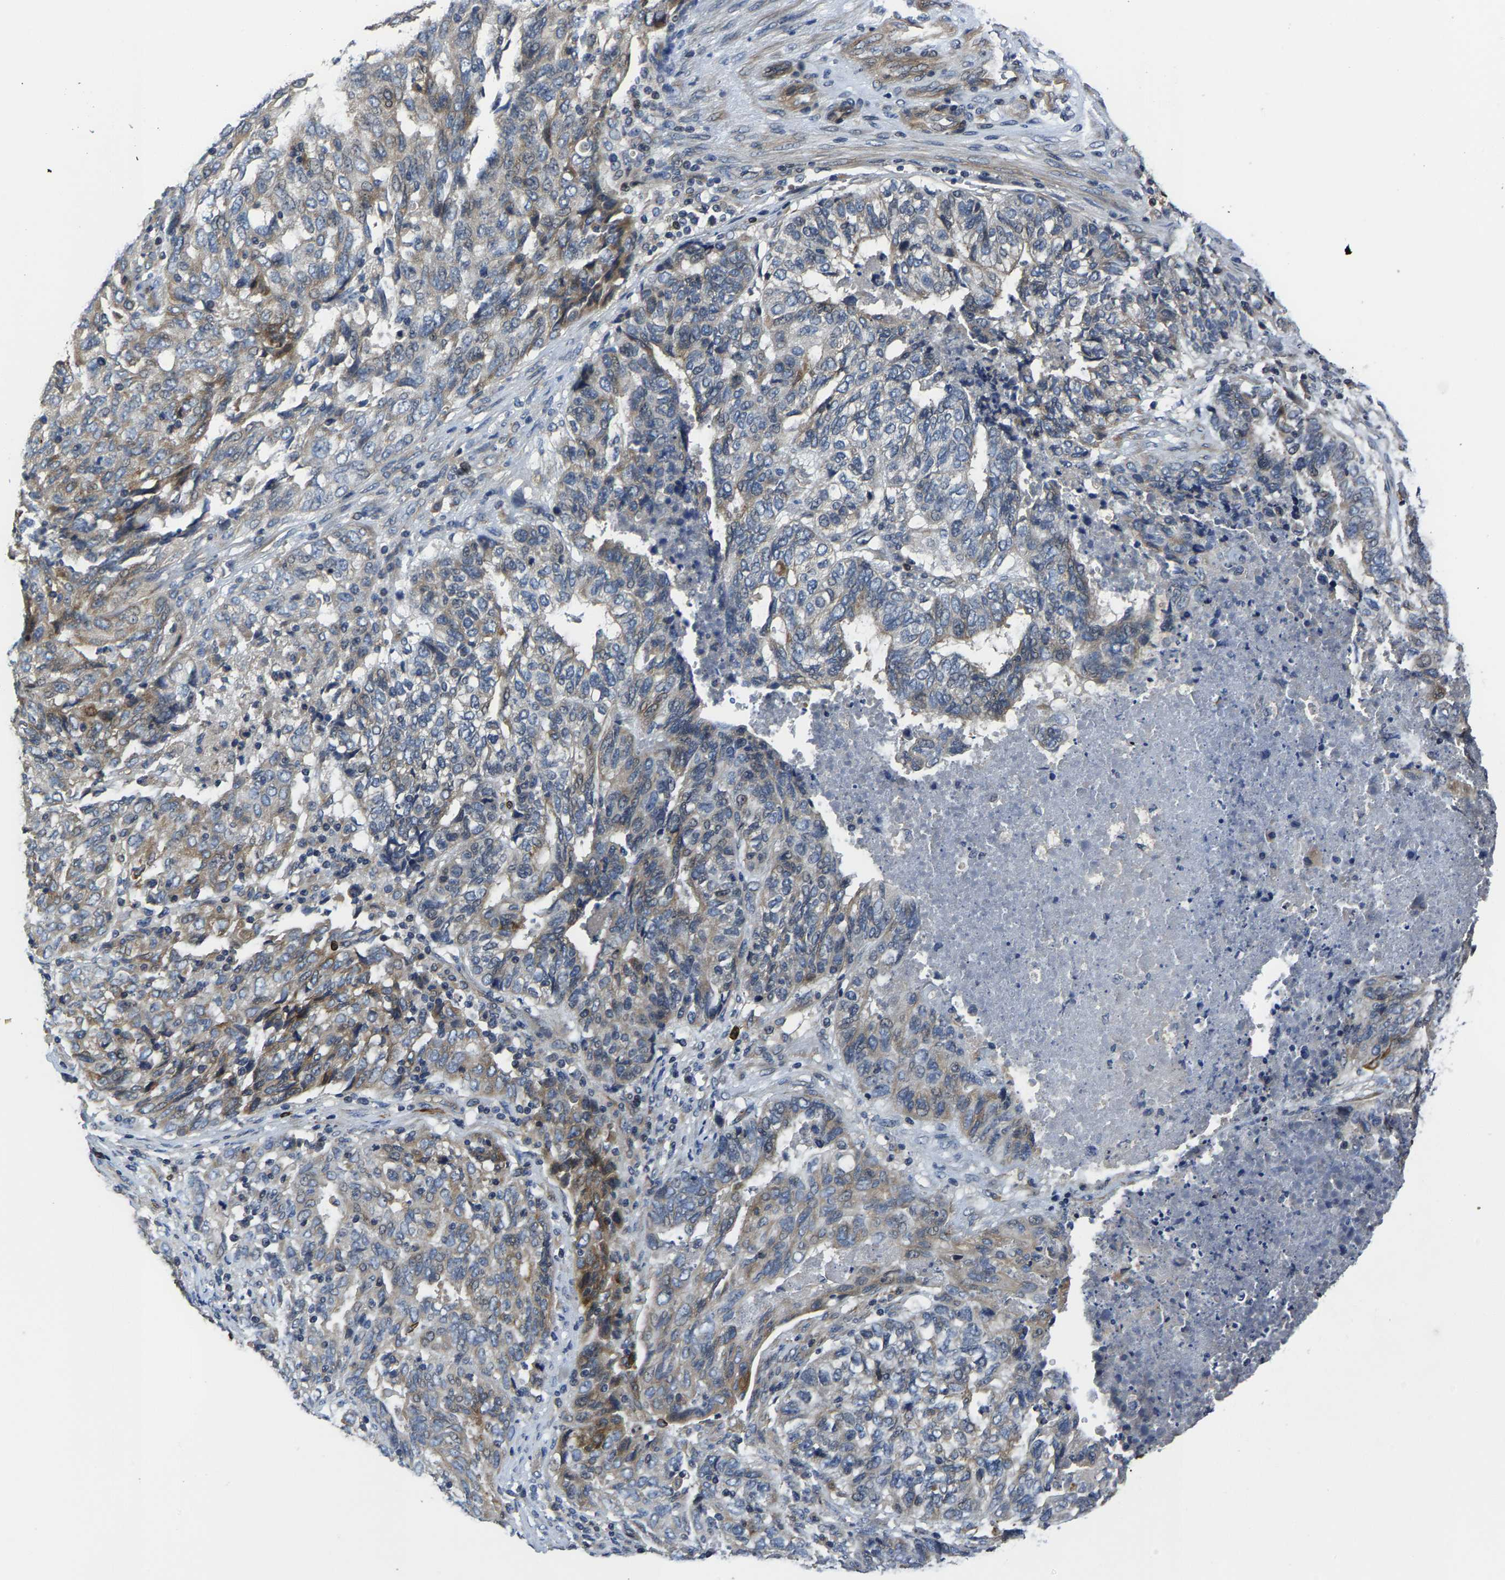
{"staining": {"intensity": "moderate", "quantity": "<25%", "location": "cytoplasmic/membranous"}, "tissue": "endometrial cancer", "cell_type": "Tumor cells", "image_type": "cancer", "snomed": [{"axis": "morphology", "description": "Adenocarcinoma, NOS"}, {"axis": "topography", "description": "Endometrium"}], "caption": "An image of human endometrial cancer stained for a protein exhibits moderate cytoplasmic/membranous brown staining in tumor cells.", "gene": "AGBL3", "patient": {"sex": "female", "age": 80}}